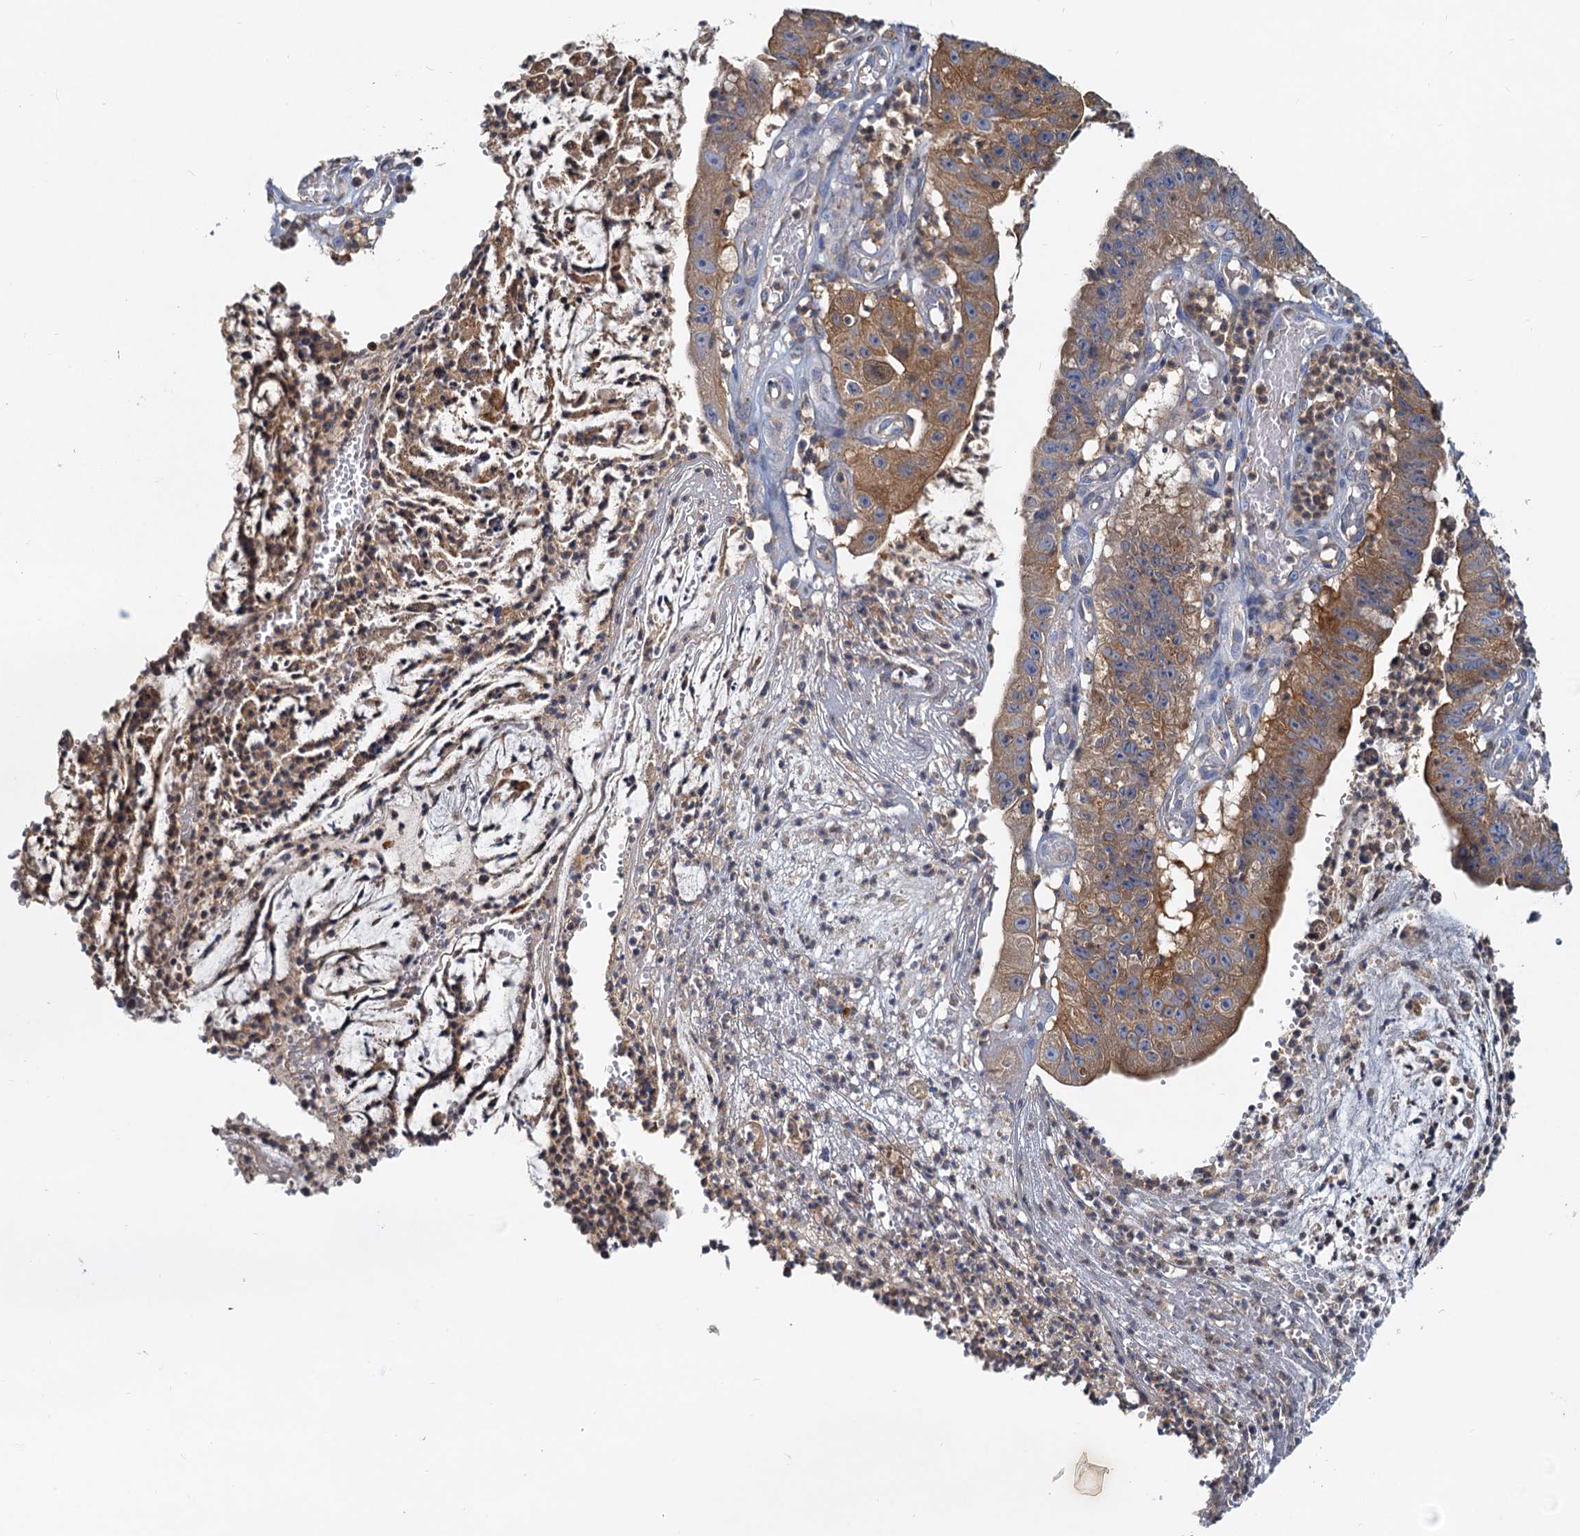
{"staining": {"intensity": "strong", "quantity": "25%-75%", "location": "cytoplasmic/membranous"}, "tissue": "stomach cancer", "cell_type": "Tumor cells", "image_type": "cancer", "snomed": [{"axis": "morphology", "description": "Adenocarcinoma, NOS"}, {"axis": "topography", "description": "Stomach"}], "caption": "High-power microscopy captured an immunohistochemistry (IHC) image of stomach cancer (adenocarcinoma), revealing strong cytoplasmic/membranous expression in approximately 25%-75% of tumor cells. (Brightfield microscopy of DAB IHC at high magnification).", "gene": "TOLLIP", "patient": {"sex": "male", "age": 59}}